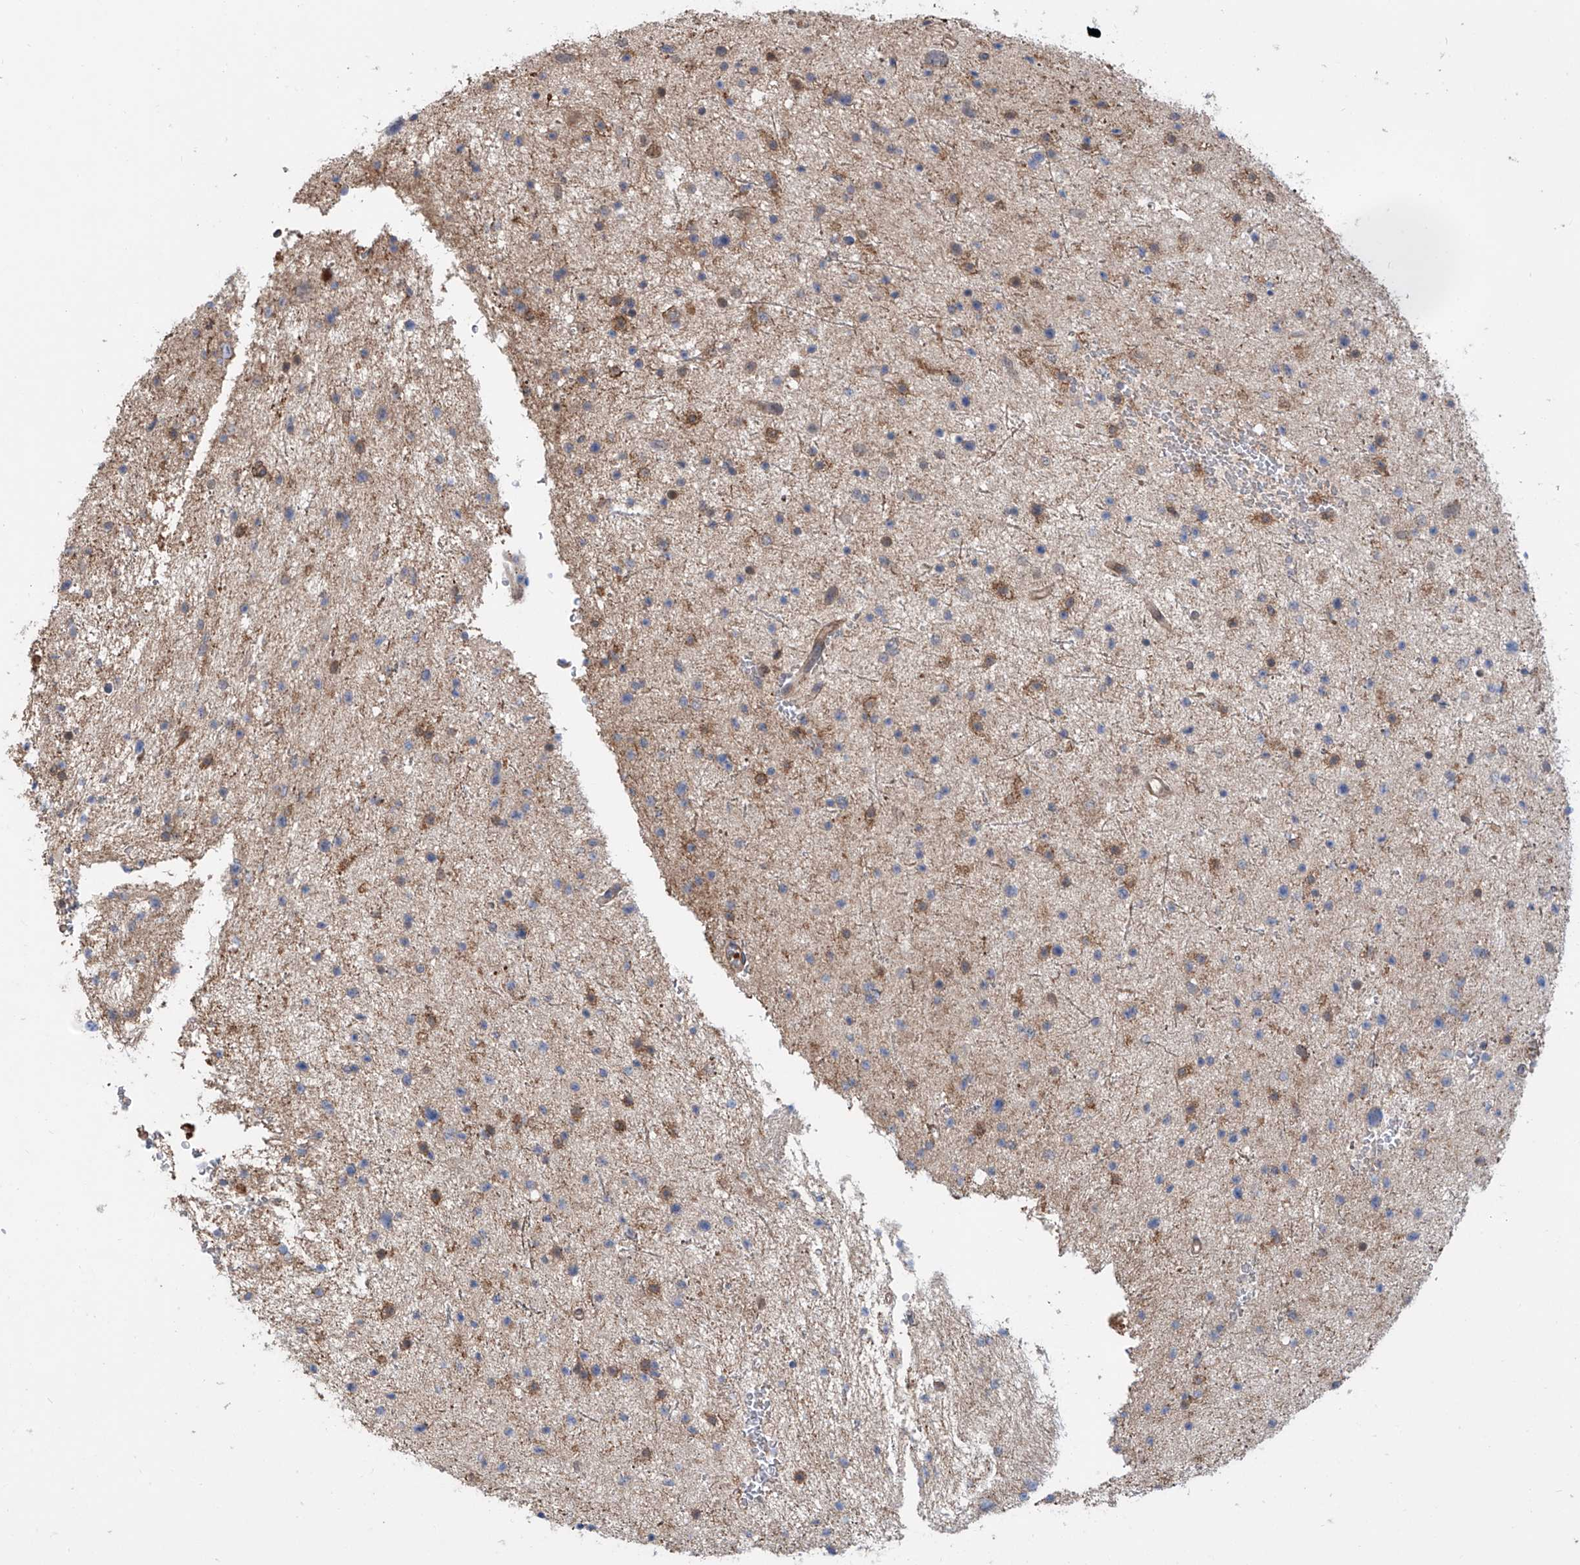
{"staining": {"intensity": "moderate", "quantity": "25%-75%", "location": "cytoplasmic/membranous"}, "tissue": "glioma", "cell_type": "Tumor cells", "image_type": "cancer", "snomed": [{"axis": "morphology", "description": "Glioma, malignant, Low grade"}, {"axis": "topography", "description": "Brain"}], "caption": "DAB (3,3'-diaminobenzidine) immunohistochemical staining of human glioma exhibits moderate cytoplasmic/membranous protein positivity in about 25%-75% of tumor cells. Nuclei are stained in blue.", "gene": "HOXC8", "patient": {"sex": "female", "age": 37}}